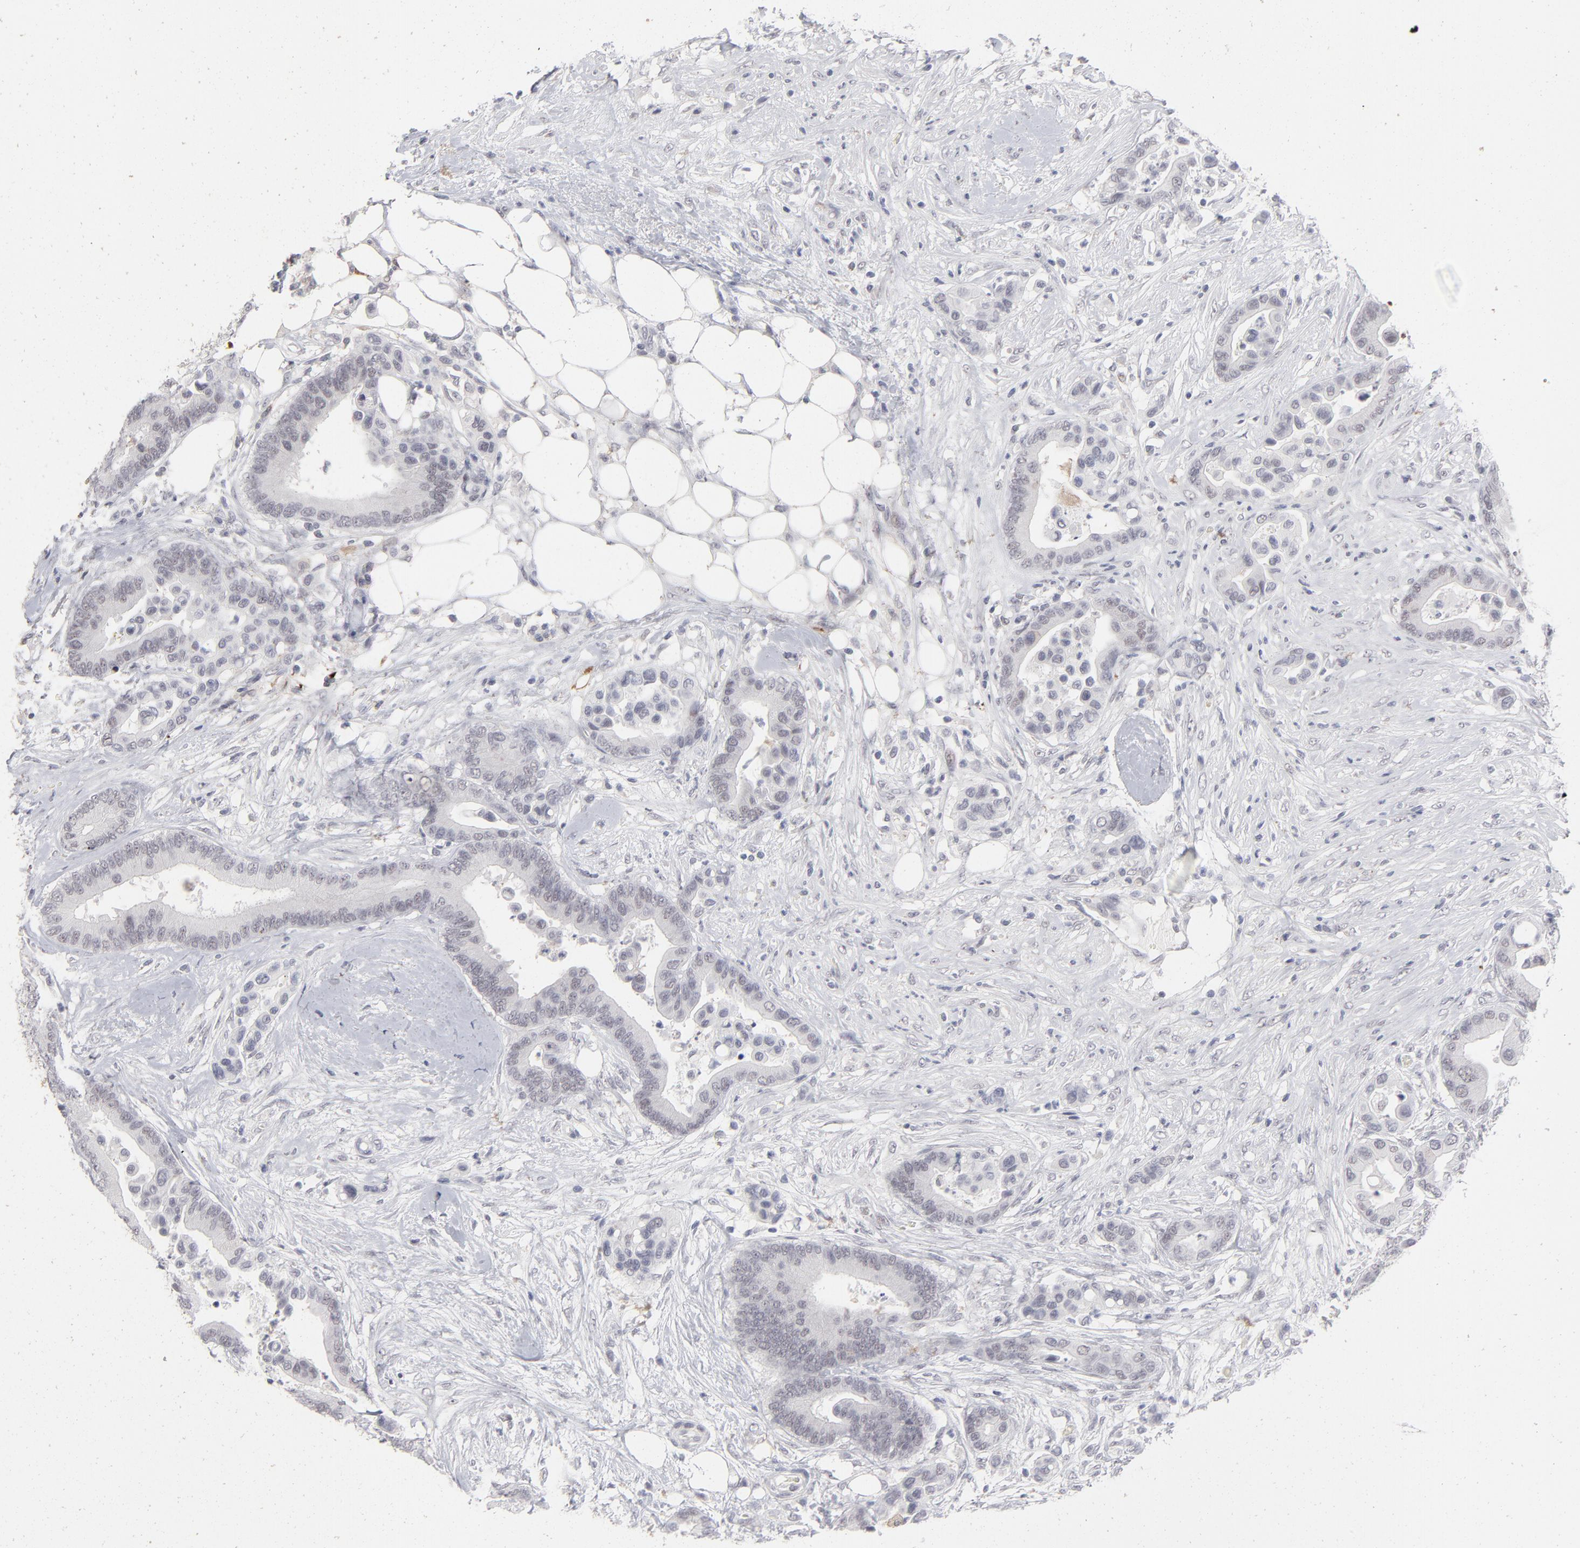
{"staining": {"intensity": "negative", "quantity": "none", "location": "none"}, "tissue": "colorectal cancer", "cell_type": "Tumor cells", "image_type": "cancer", "snomed": [{"axis": "morphology", "description": "Adenocarcinoma, NOS"}, {"axis": "topography", "description": "Colon"}], "caption": "A high-resolution micrograph shows immunohistochemistry (IHC) staining of colorectal adenocarcinoma, which exhibits no significant positivity in tumor cells. The staining was performed using DAB (3,3'-diaminobenzidine) to visualize the protein expression in brown, while the nuclei were stained in blue with hematoxylin (Magnification: 20x).", "gene": "CCR2", "patient": {"sex": "male", "age": 82}}